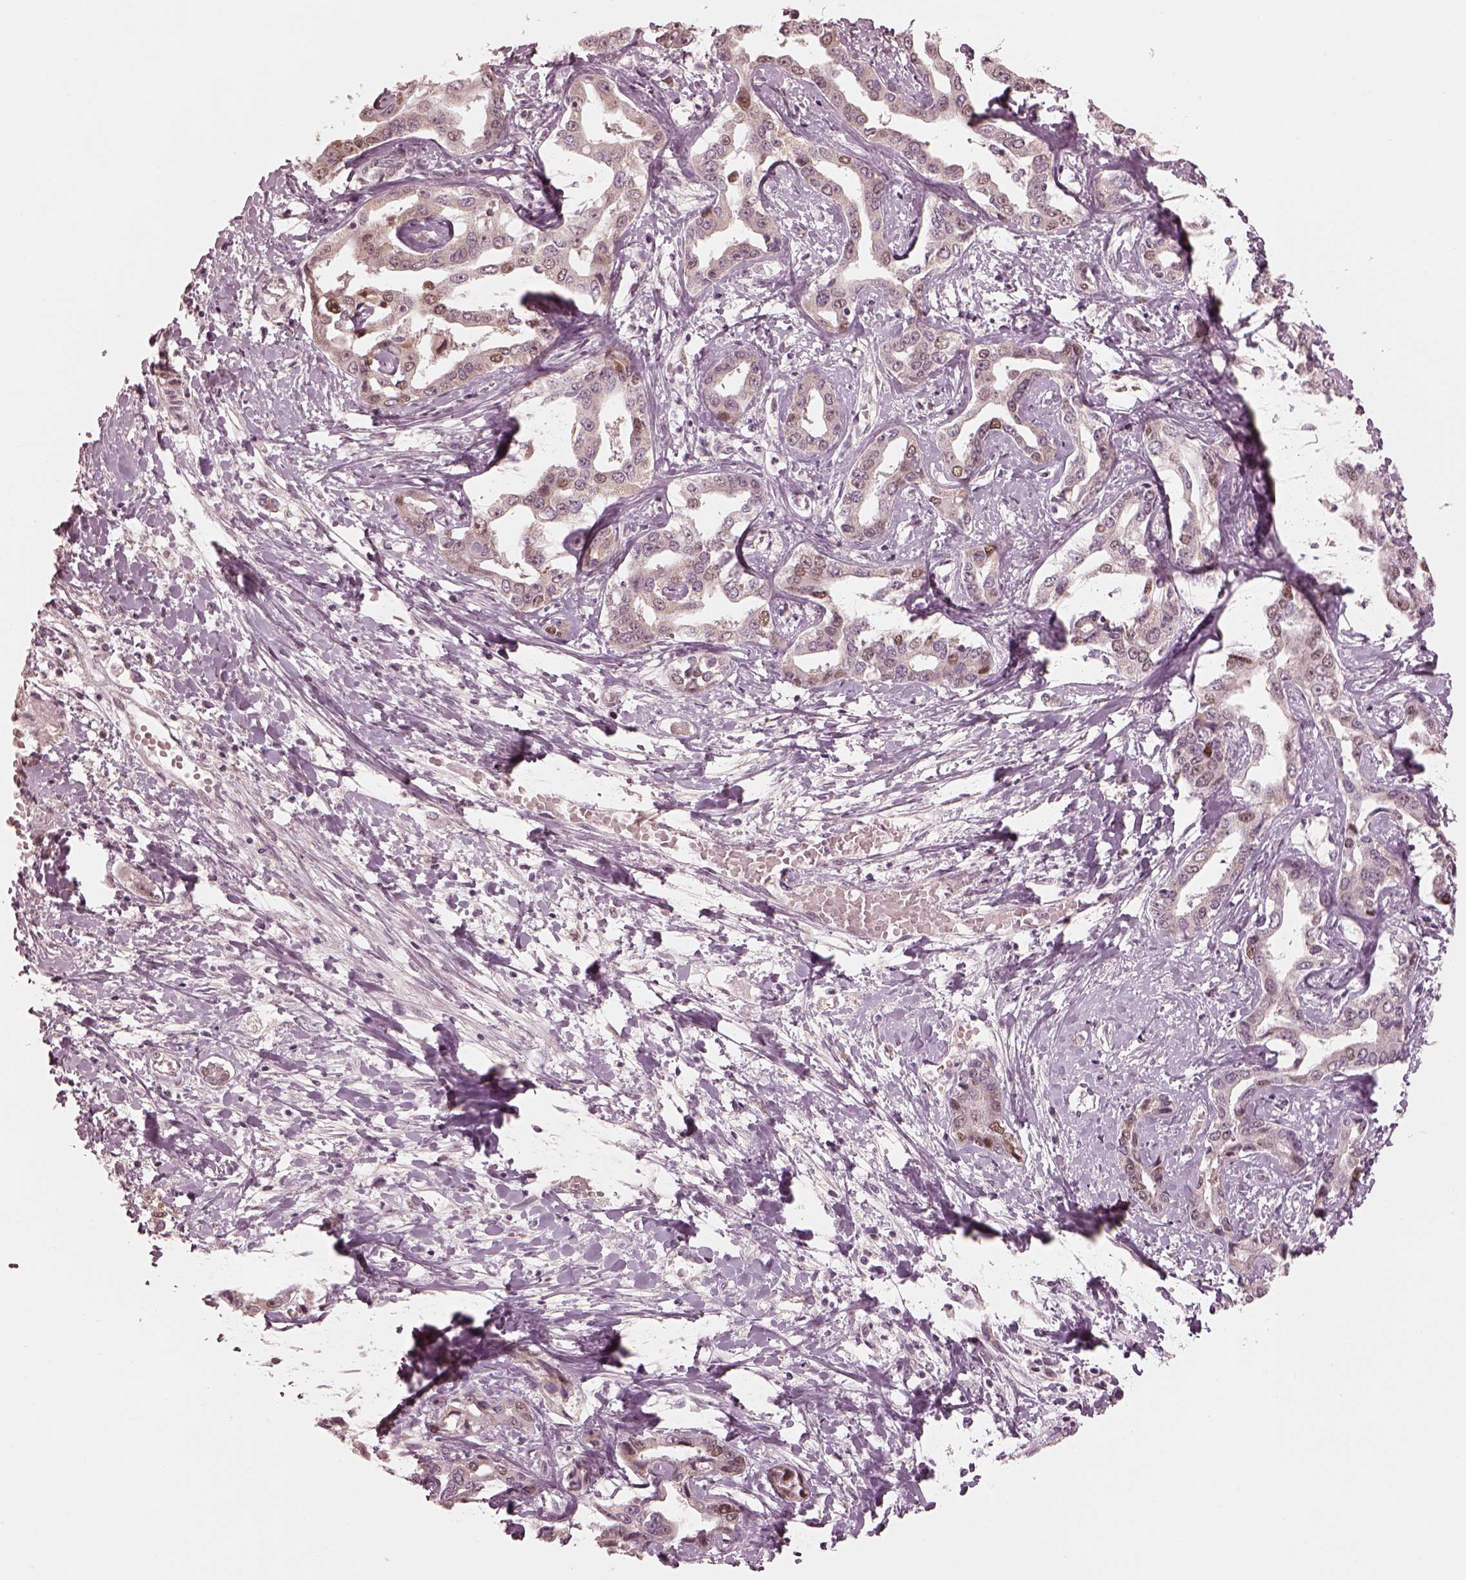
{"staining": {"intensity": "weak", "quantity": "<25%", "location": "nuclear"}, "tissue": "liver cancer", "cell_type": "Tumor cells", "image_type": "cancer", "snomed": [{"axis": "morphology", "description": "Cholangiocarcinoma"}, {"axis": "topography", "description": "Liver"}], "caption": "A high-resolution image shows IHC staining of liver cancer (cholangiocarcinoma), which reveals no significant expression in tumor cells.", "gene": "IQCB1", "patient": {"sex": "male", "age": 59}}